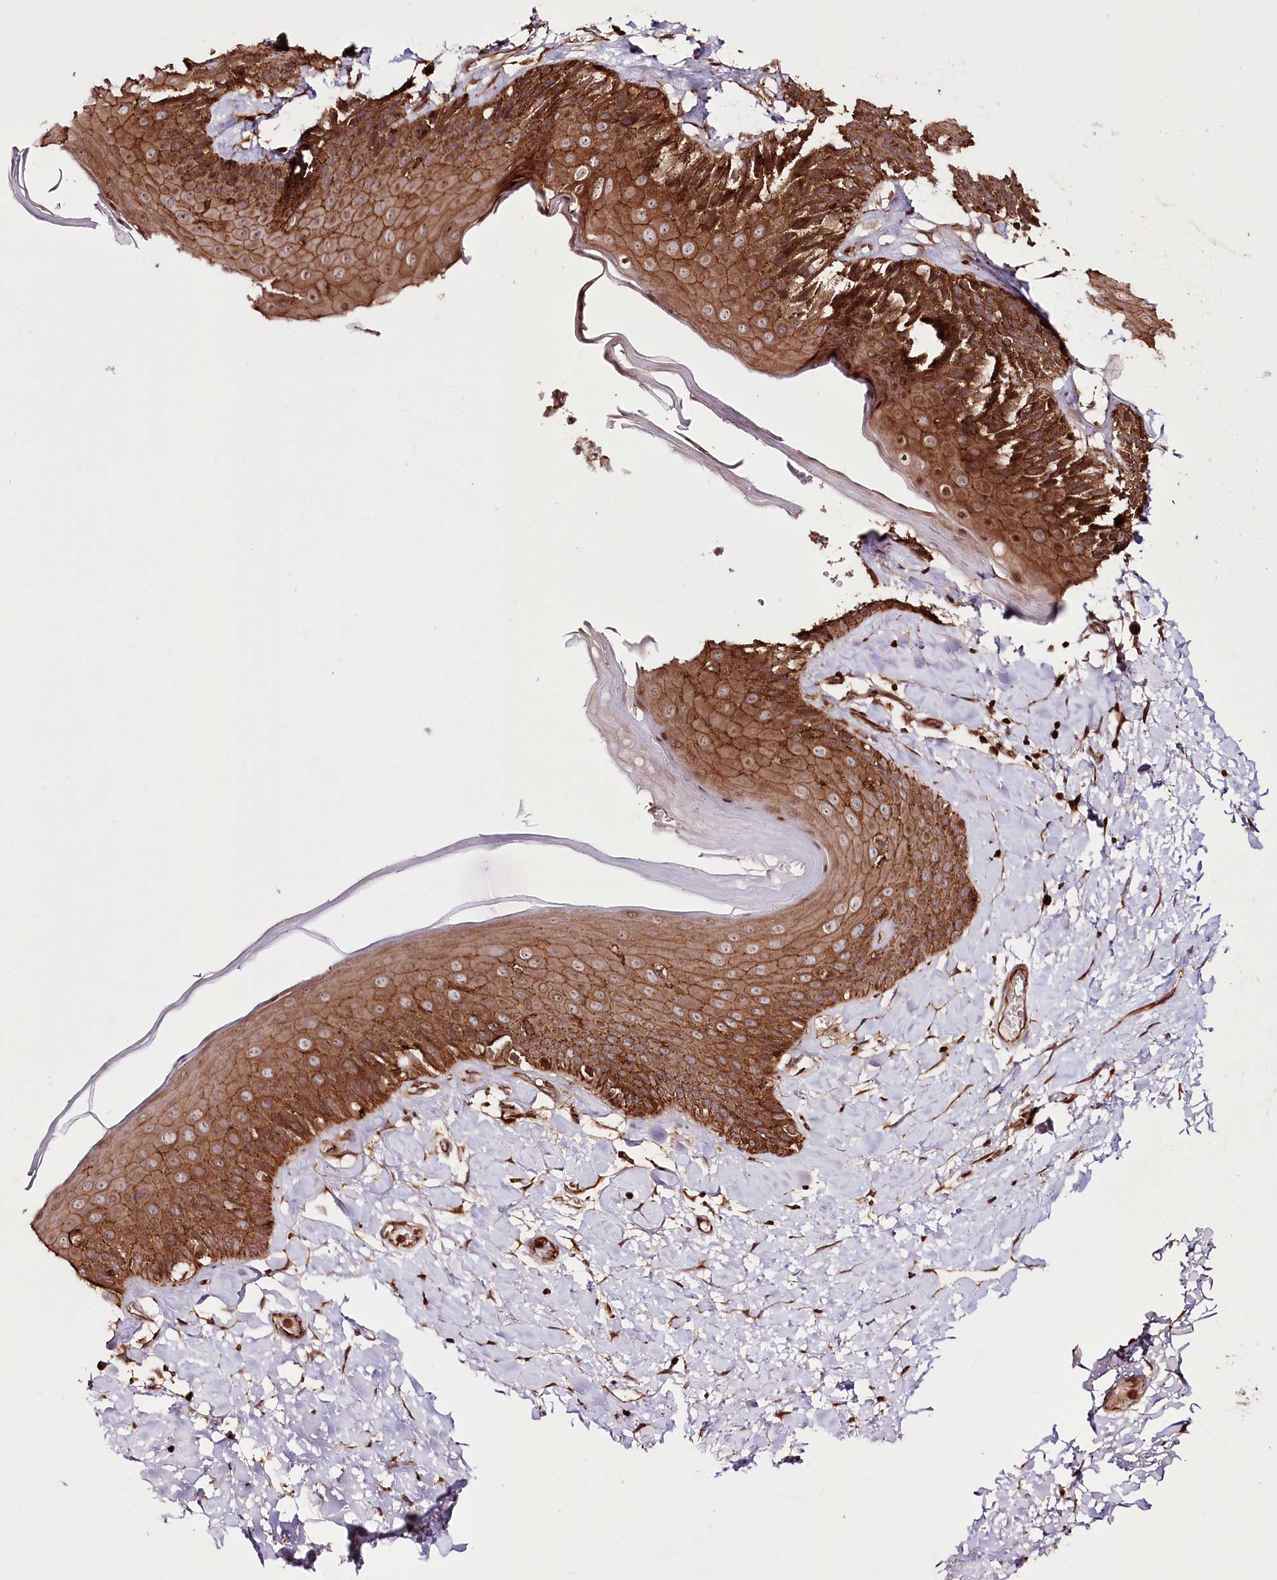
{"staining": {"intensity": "strong", "quantity": ">75%", "location": "cytoplasmic/membranous"}, "tissue": "skin", "cell_type": "Epidermal cells", "image_type": "normal", "snomed": [{"axis": "morphology", "description": "Normal tissue, NOS"}, {"axis": "topography", "description": "Anal"}], "caption": "Brown immunohistochemical staining in normal human skin reveals strong cytoplasmic/membranous staining in about >75% of epidermal cells. Nuclei are stained in blue.", "gene": "DHX29", "patient": {"sex": "male", "age": 69}}